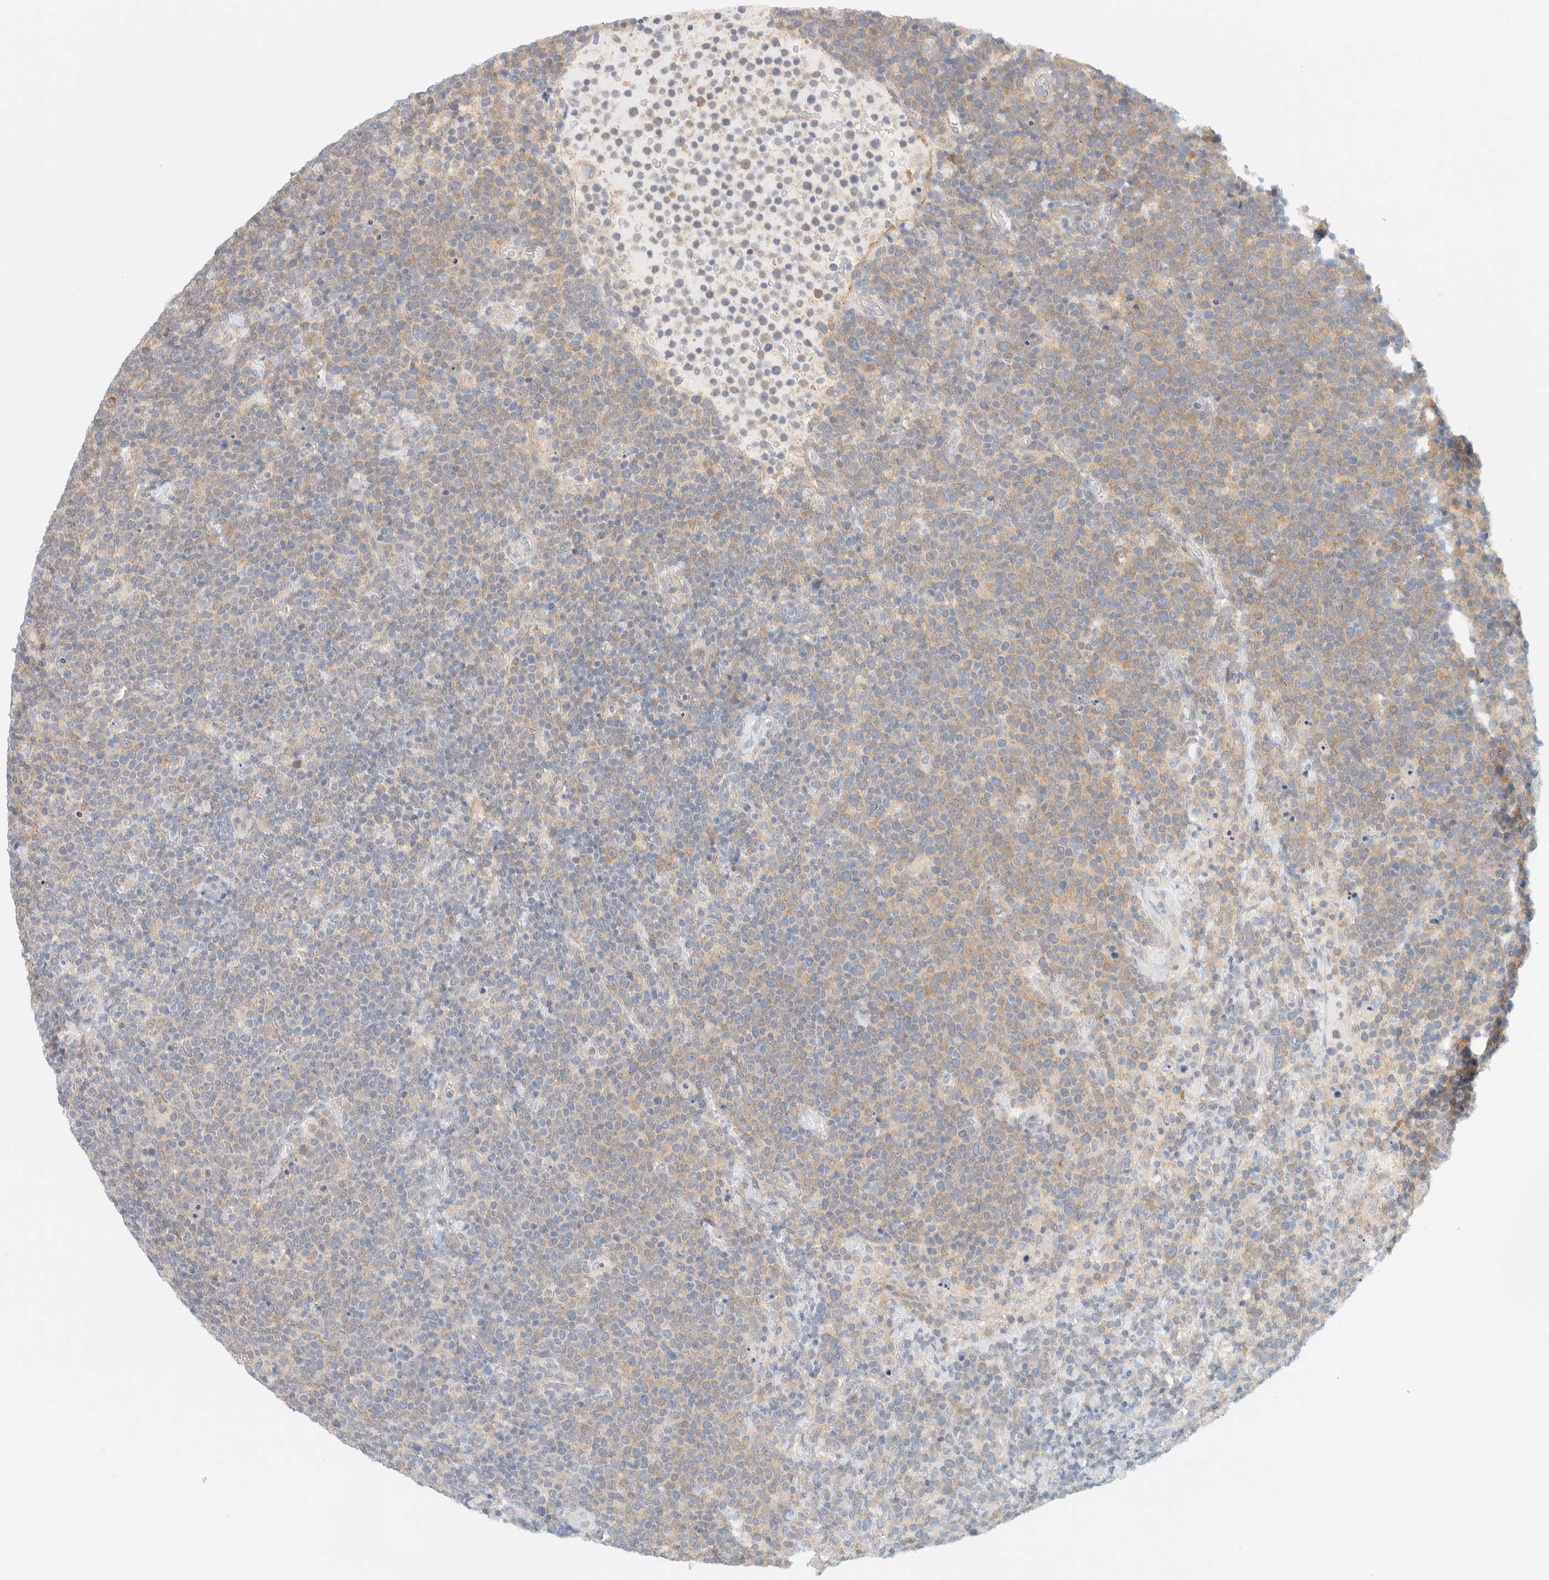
{"staining": {"intensity": "weak", "quantity": "25%-75%", "location": "cytoplasmic/membranous"}, "tissue": "lymphoma", "cell_type": "Tumor cells", "image_type": "cancer", "snomed": [{"axis": "morphology", "description": "Malignant lymphoma, non-Hodgkin's type, High grade"}, {"axis": "topography", "description": "Lymph node"}], "caption": "IHC (DAB) staining of human high-grade malignant lymphoma, non-Hodgkin's type shows weak cytoplasmic/membranous protein expression in about 25%-75% of tumor cells.", "gene": "PTGES3L-AARSD1", "patient": {"sex": "male", "age": 61}}